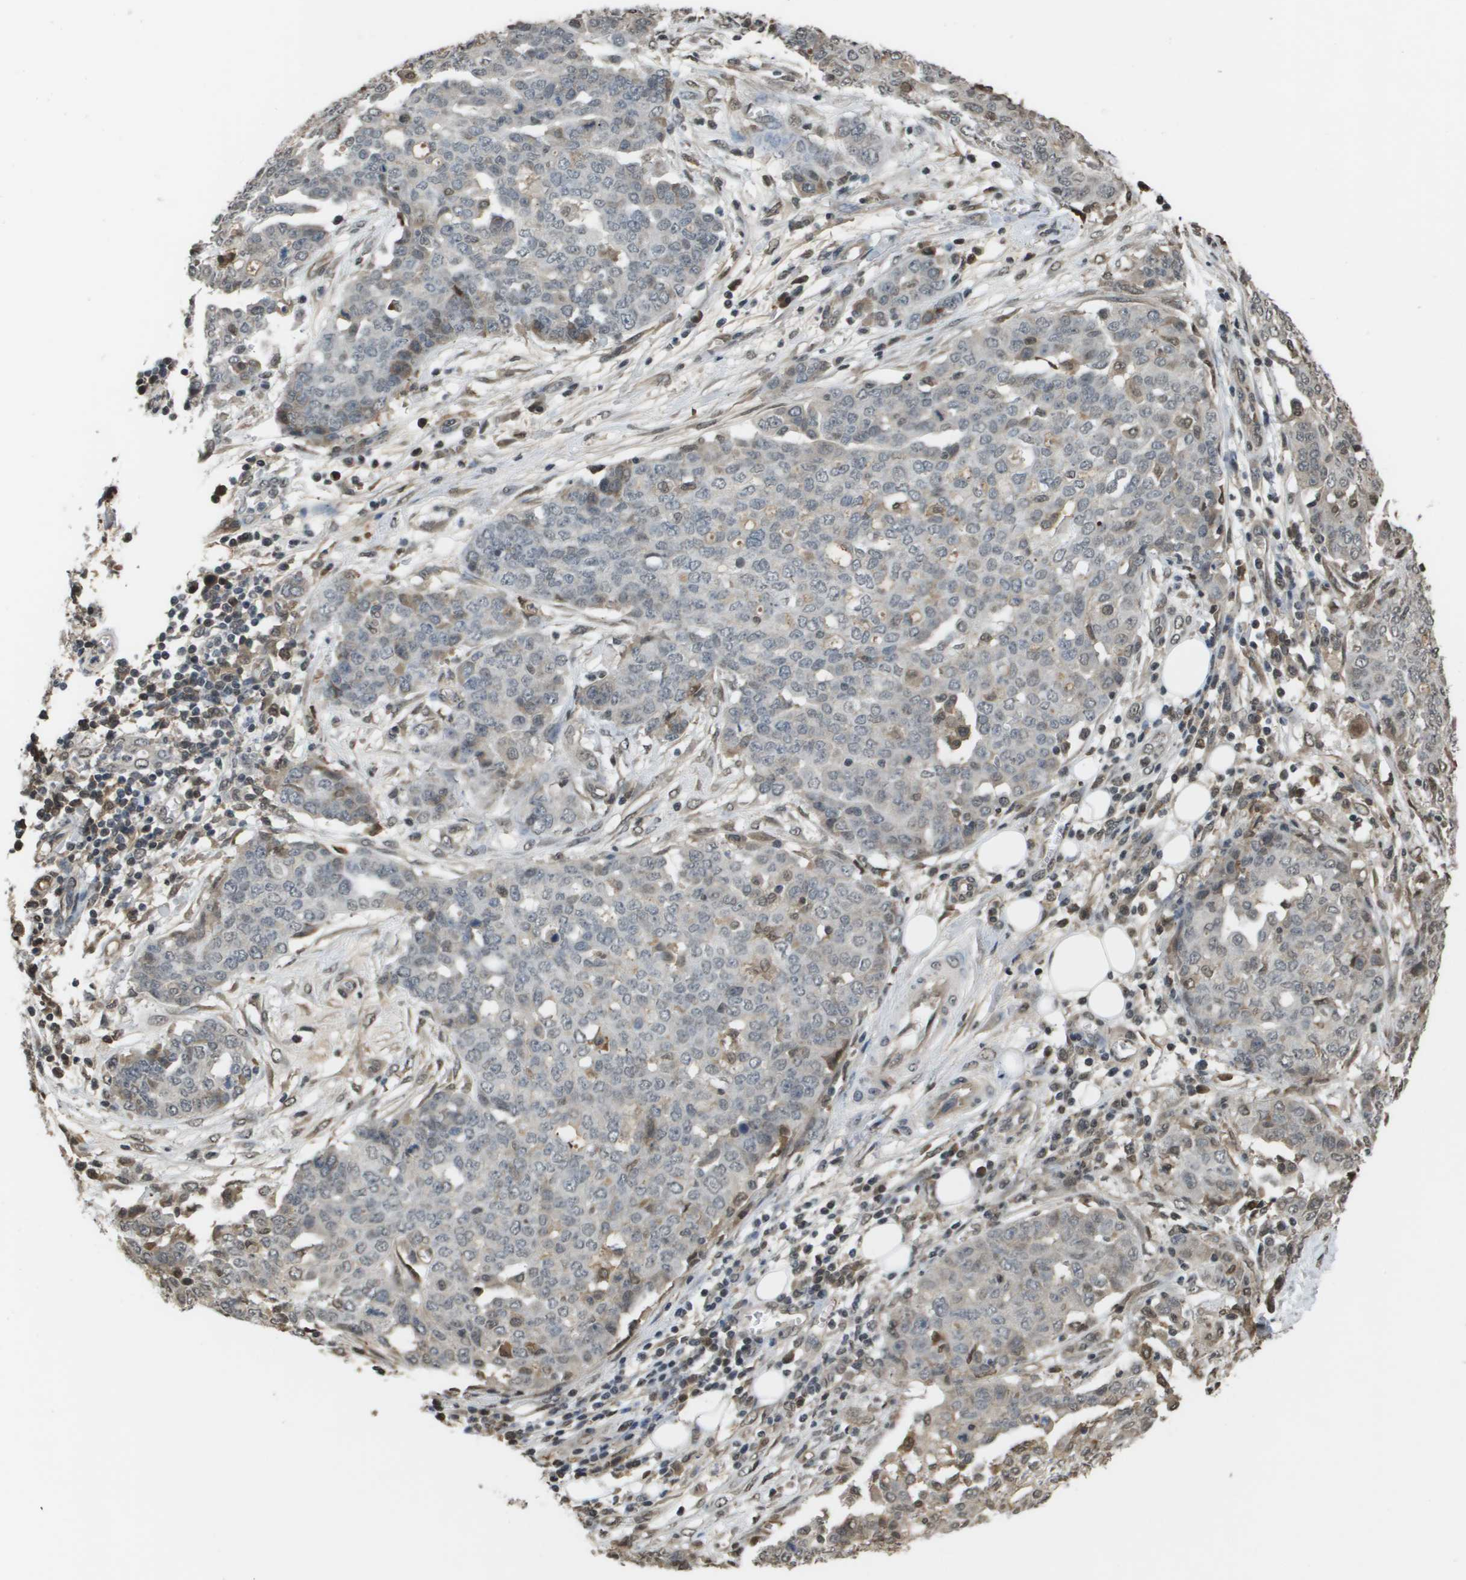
{"staining": {"intensity": "weak", "quantity": "<25%", "location": "cytoplasmic/membranous,nuclear"}, "tissue": "ovarian cancer", "cell_type": "Tumor cells", "image_type": "cancer", "snomed": [{"axis": "morphology", "description": "Cystadenocarcinoma, serous, NOS"}, {"axis": "topography", "description": "Soft tissue"}, {"axis": "topography", "description": "Ovary"}], "caption": "This is an immunohistochemistry (IHC) image of serous cystadenocarcinoma (ovarian). There is no staining in tumor cells.", "gene": "NDRG2", "patient": {"sex": "female", "age": 57}}